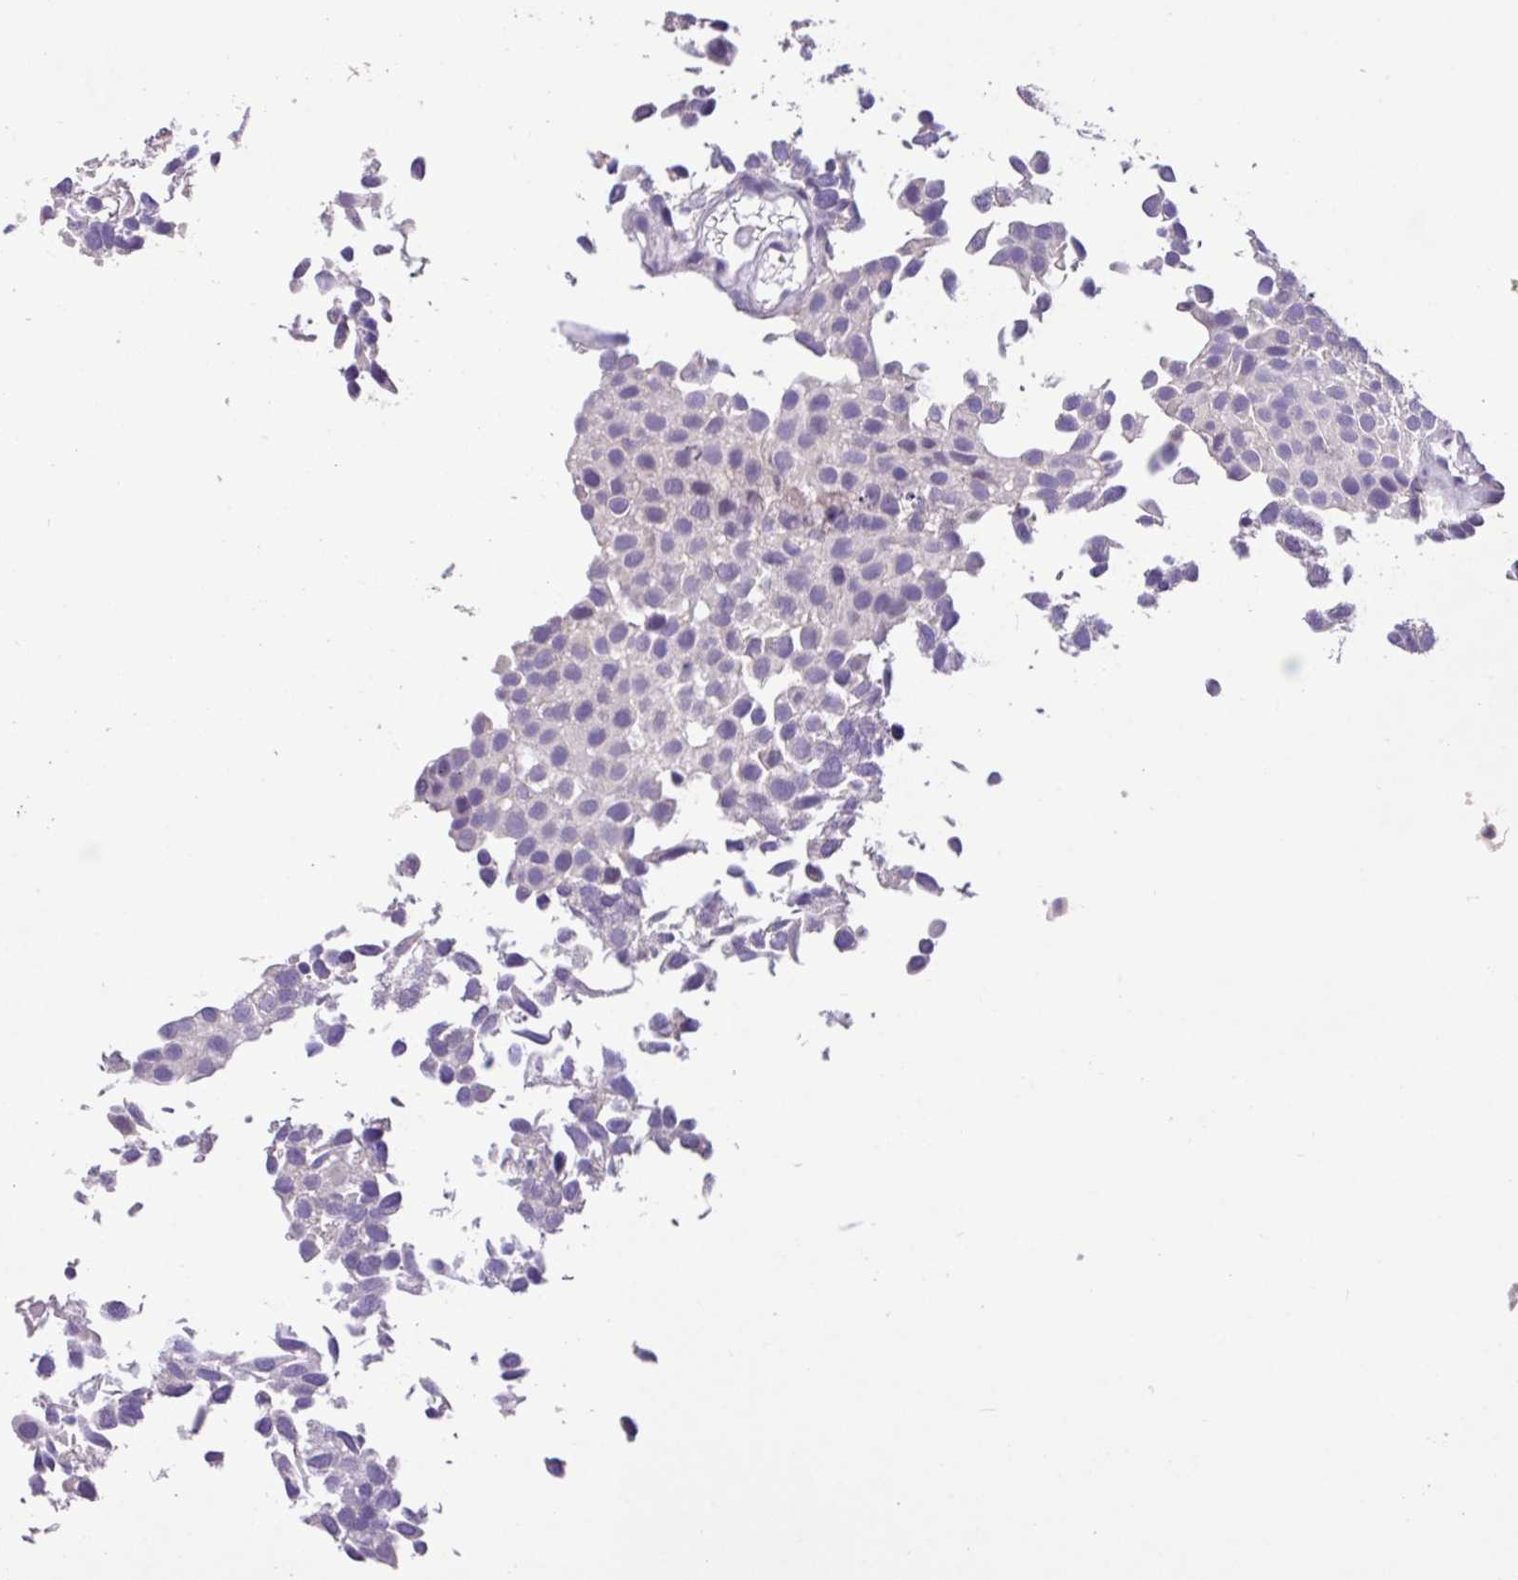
{"staining": {"intensity": "negative", "quantity": "none", "location": "none"}, "tissue": "urothelial cancer", "cell_type": "Tumor cells", "image_type": "cancer", "snomed": [{"axis": "morphology", "description": "Urothelial carcinoma, Low grade"}, {"axis": "topography", "description": "Urinary bladder"}], "caption": "Tumor cells show no significant protein positivity in urothelial cancer. (IHC, brightfield microscopy, high magnification).", "gene": "PAX8", "patient": {"sex": "male", "age": 88}}